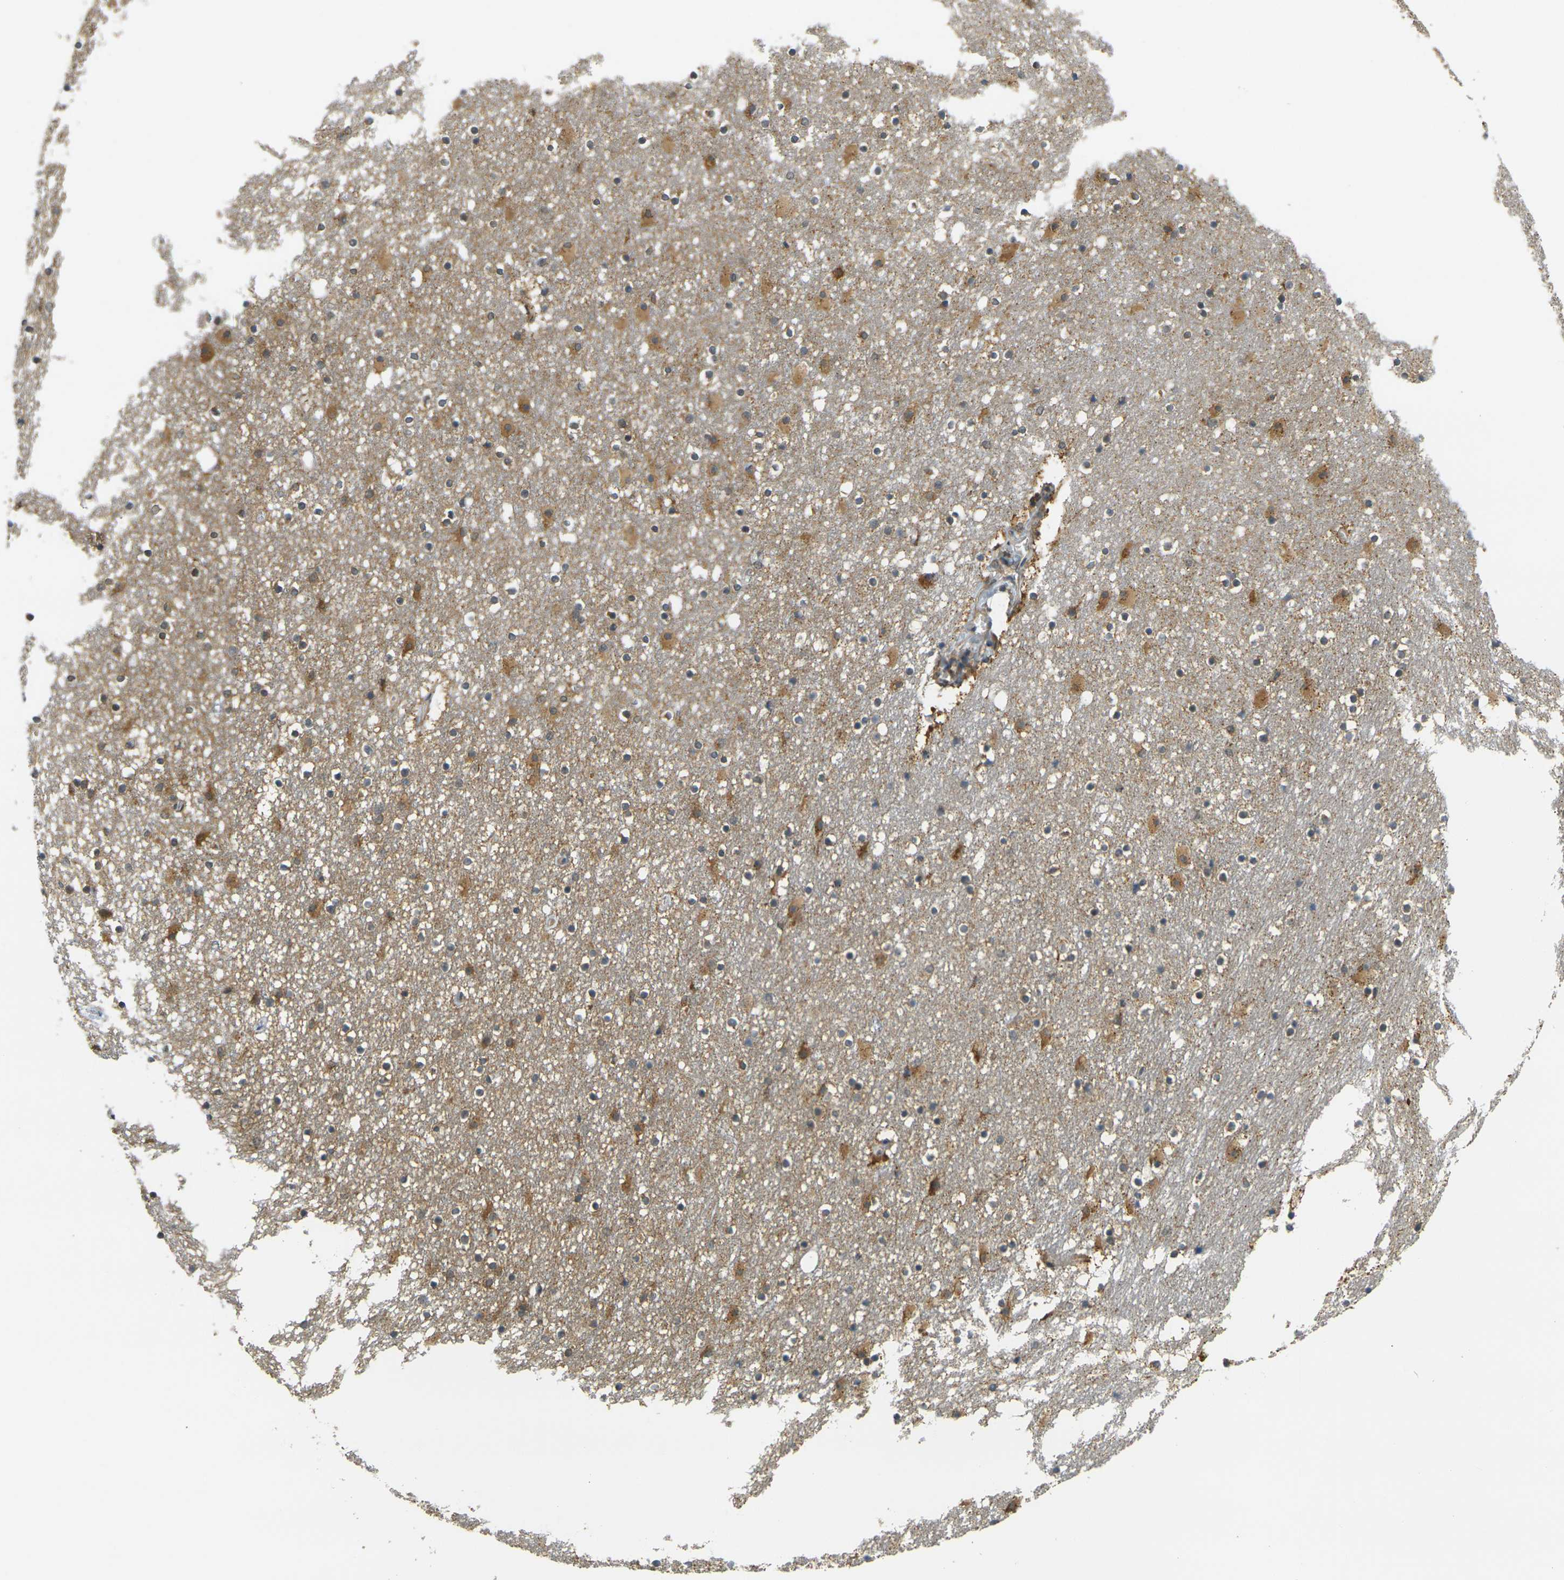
{"staining": {"intensity": "moderate", "quantity": ">75%", "location": "cytoplasmic/membranous"}, "tissue": "caudate", "cell_type": "Glial cells", "image_type": "normal", "snomed": [{"axis": "morphology", "description": "Normal tissue, NOS"}, {"axis": "topography", "description": "Lateral ventricle wall"}], "caption": "Benign caudate demonstrates moderate cytoplasmic/membranous staining in approximately >75% of glial cells, visualized by immunohistochemistry.", "gene": "KLHL8", "patient": {"sex": "male", "age": 45}}